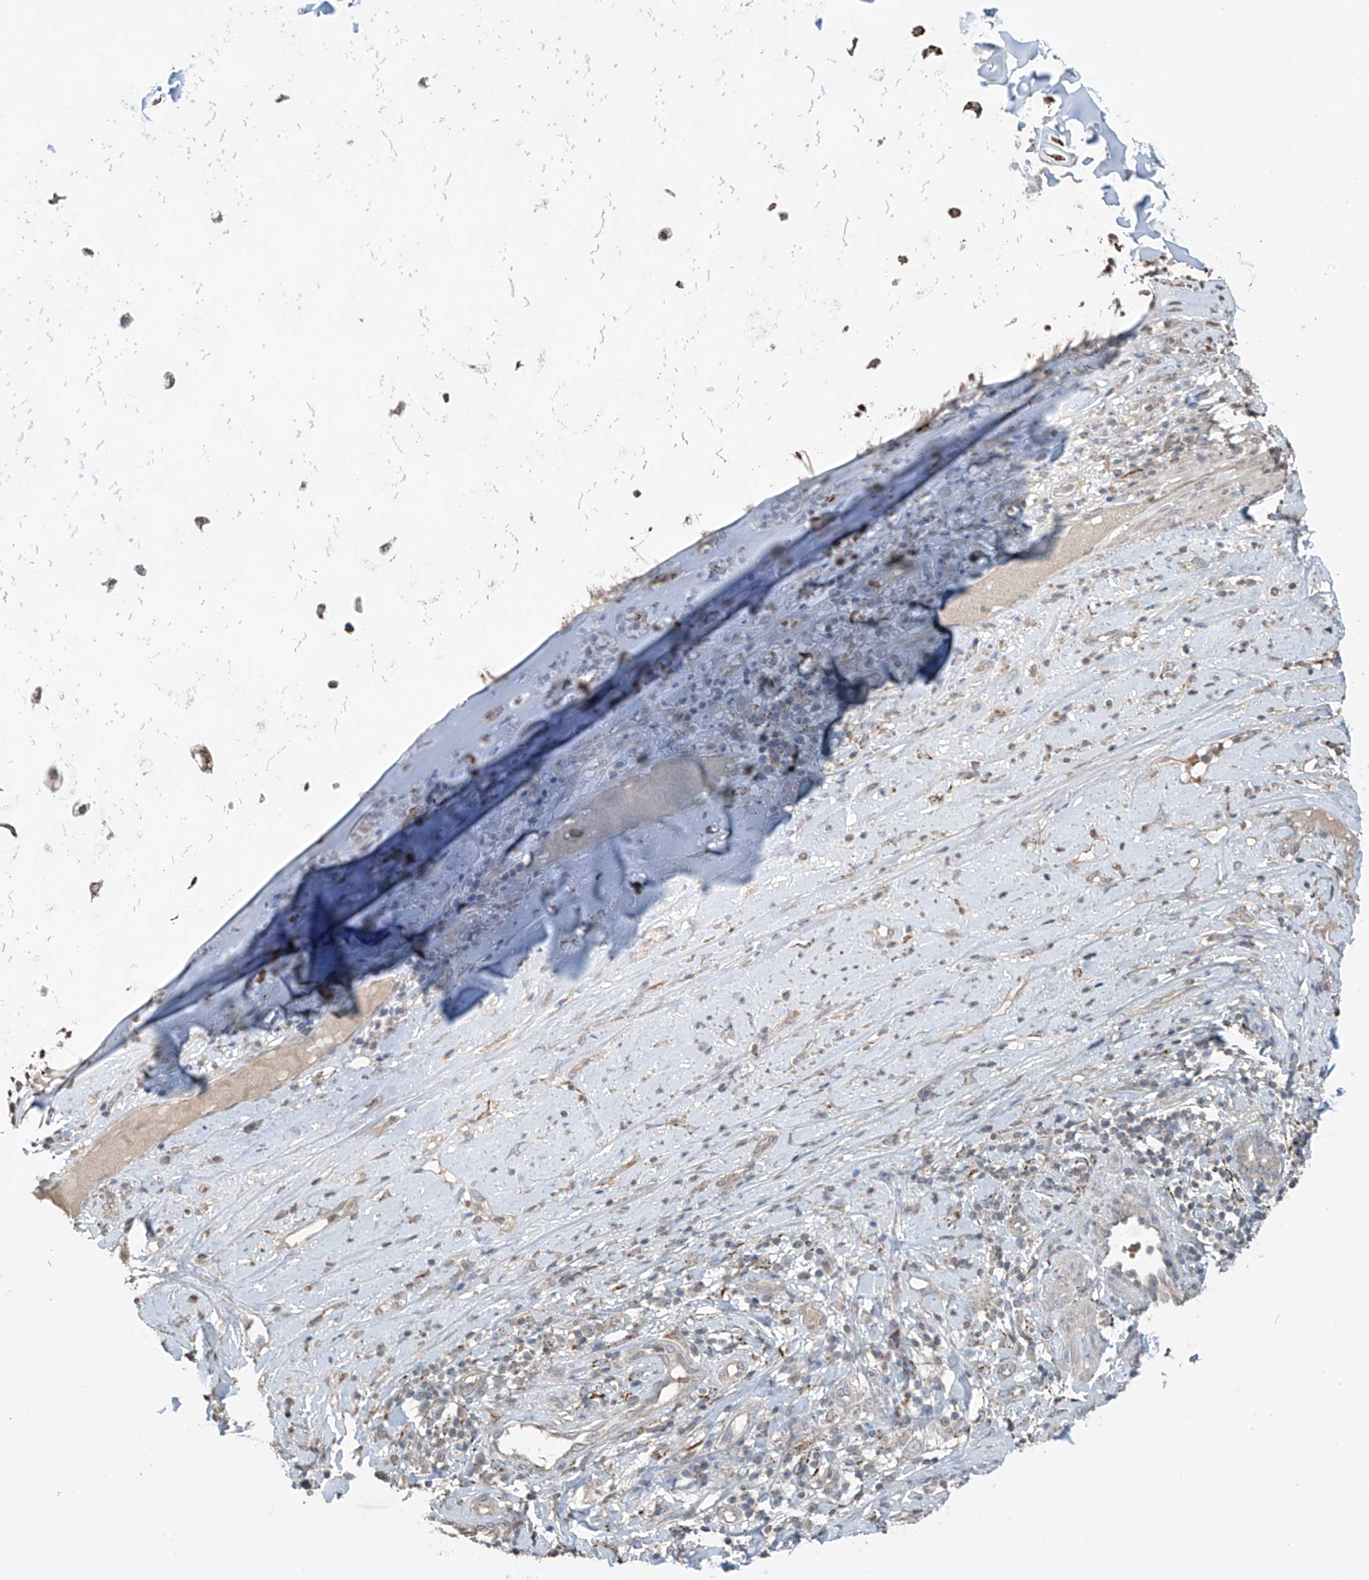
{"staining": {"intensity": "negative", "quantity": "none", "location": "none"}, "tissue": "adipose tissue", "cell_type": "Adipocytes", "image_type": "normal", "snomed": [{"axis": "morphology", "description": "Normal tissue, NOS"}, {"axis": "morphology", "description": "Basal cell carcinoma"}, {"axis": "topography", "description": "Cartilage tissue"}, {"axis": "topography", "description": "Nasopharynx"}, {"axis": "topography", "description": "Oral tissue"}], "caption": "Adipose tissue stained for a protein using immunohistochemistry (IHC) displays no expression adipocytes.", "gene": "HOXA11", "patient": {"sex": "female", "age": 77}}